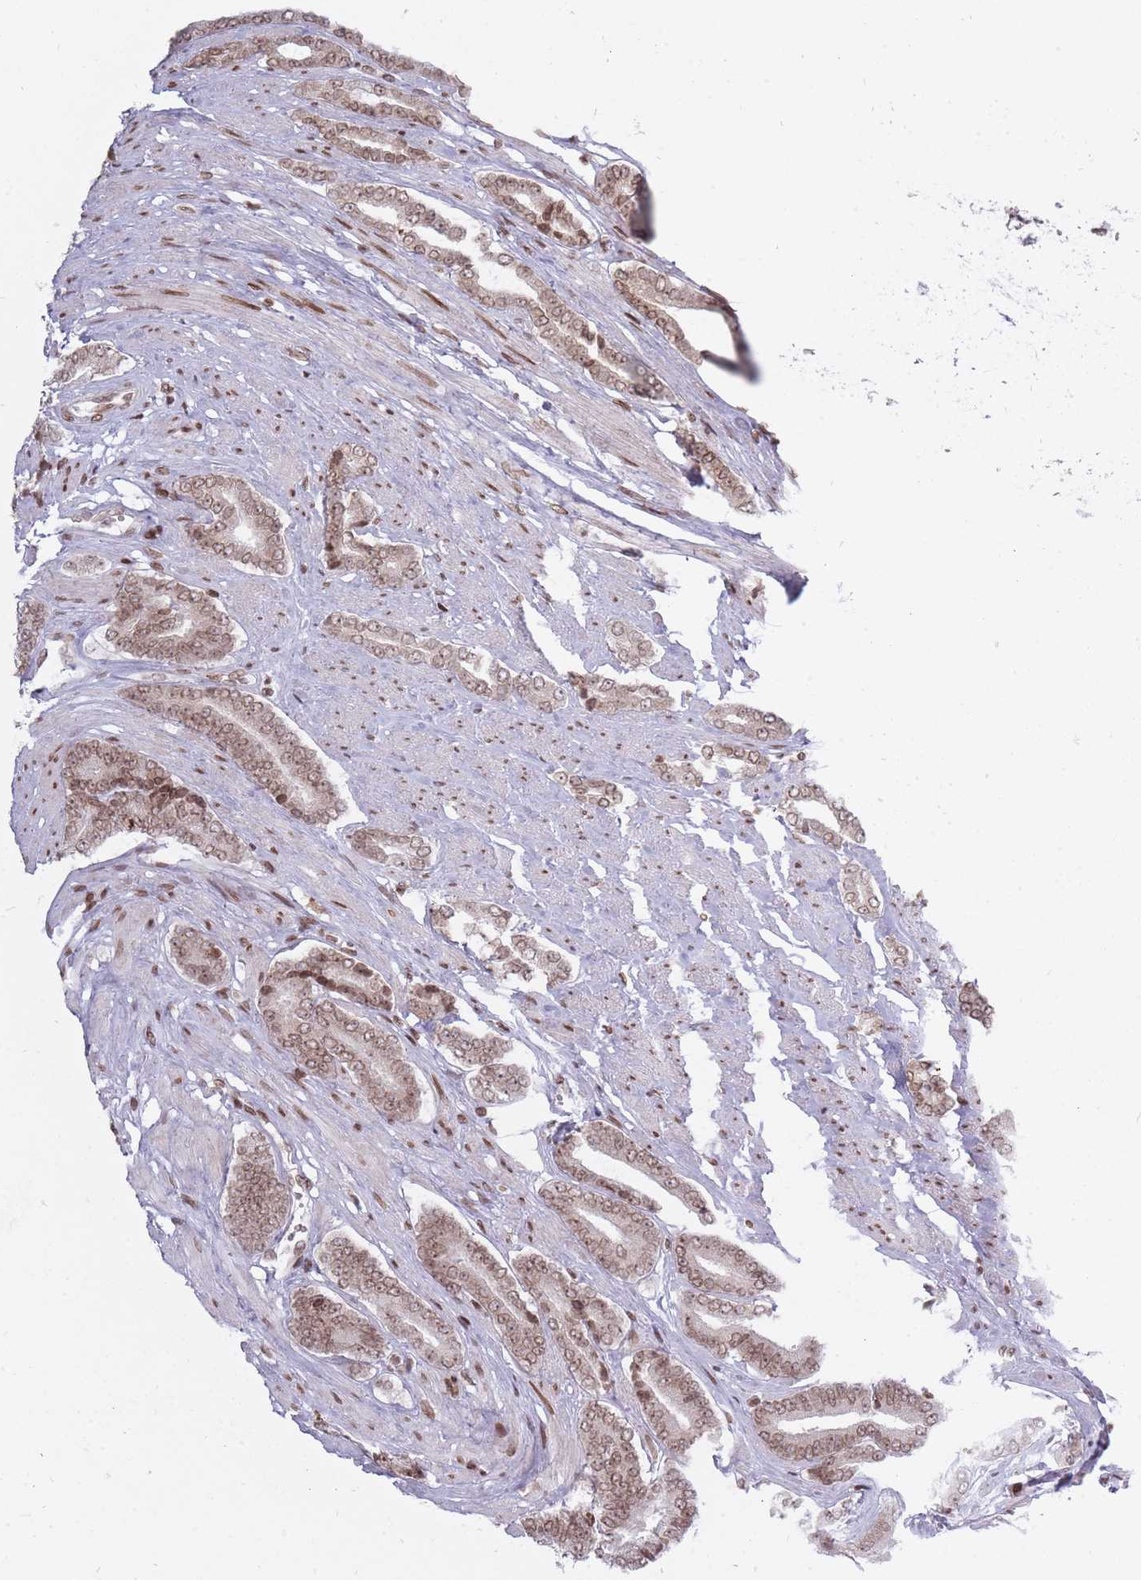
{"staining": {"intensity": "moderate", "quantity": ">75%", "location": "nuclear"}, "tissue": "prostate cancer", "cell_type": "Tumor cells", "image_type": "cancer", "snomed": [{"axis": "morphology", "description": "Adenocarcinoma, NOS"}, {"axis": "topography", "description": "Prostate and seminal vesicle, NOS"}], "caption": "This image demonstrates prostate adenocarcinoma stained with immunohistochemistry (IHC) to label a protein in brown. The nuclear of tumor cells show moderate positivity for the protein. Nuclei are counter-stained blue.", "gene": "TMC6", "patient": {"sex": "male", "age": 76}}